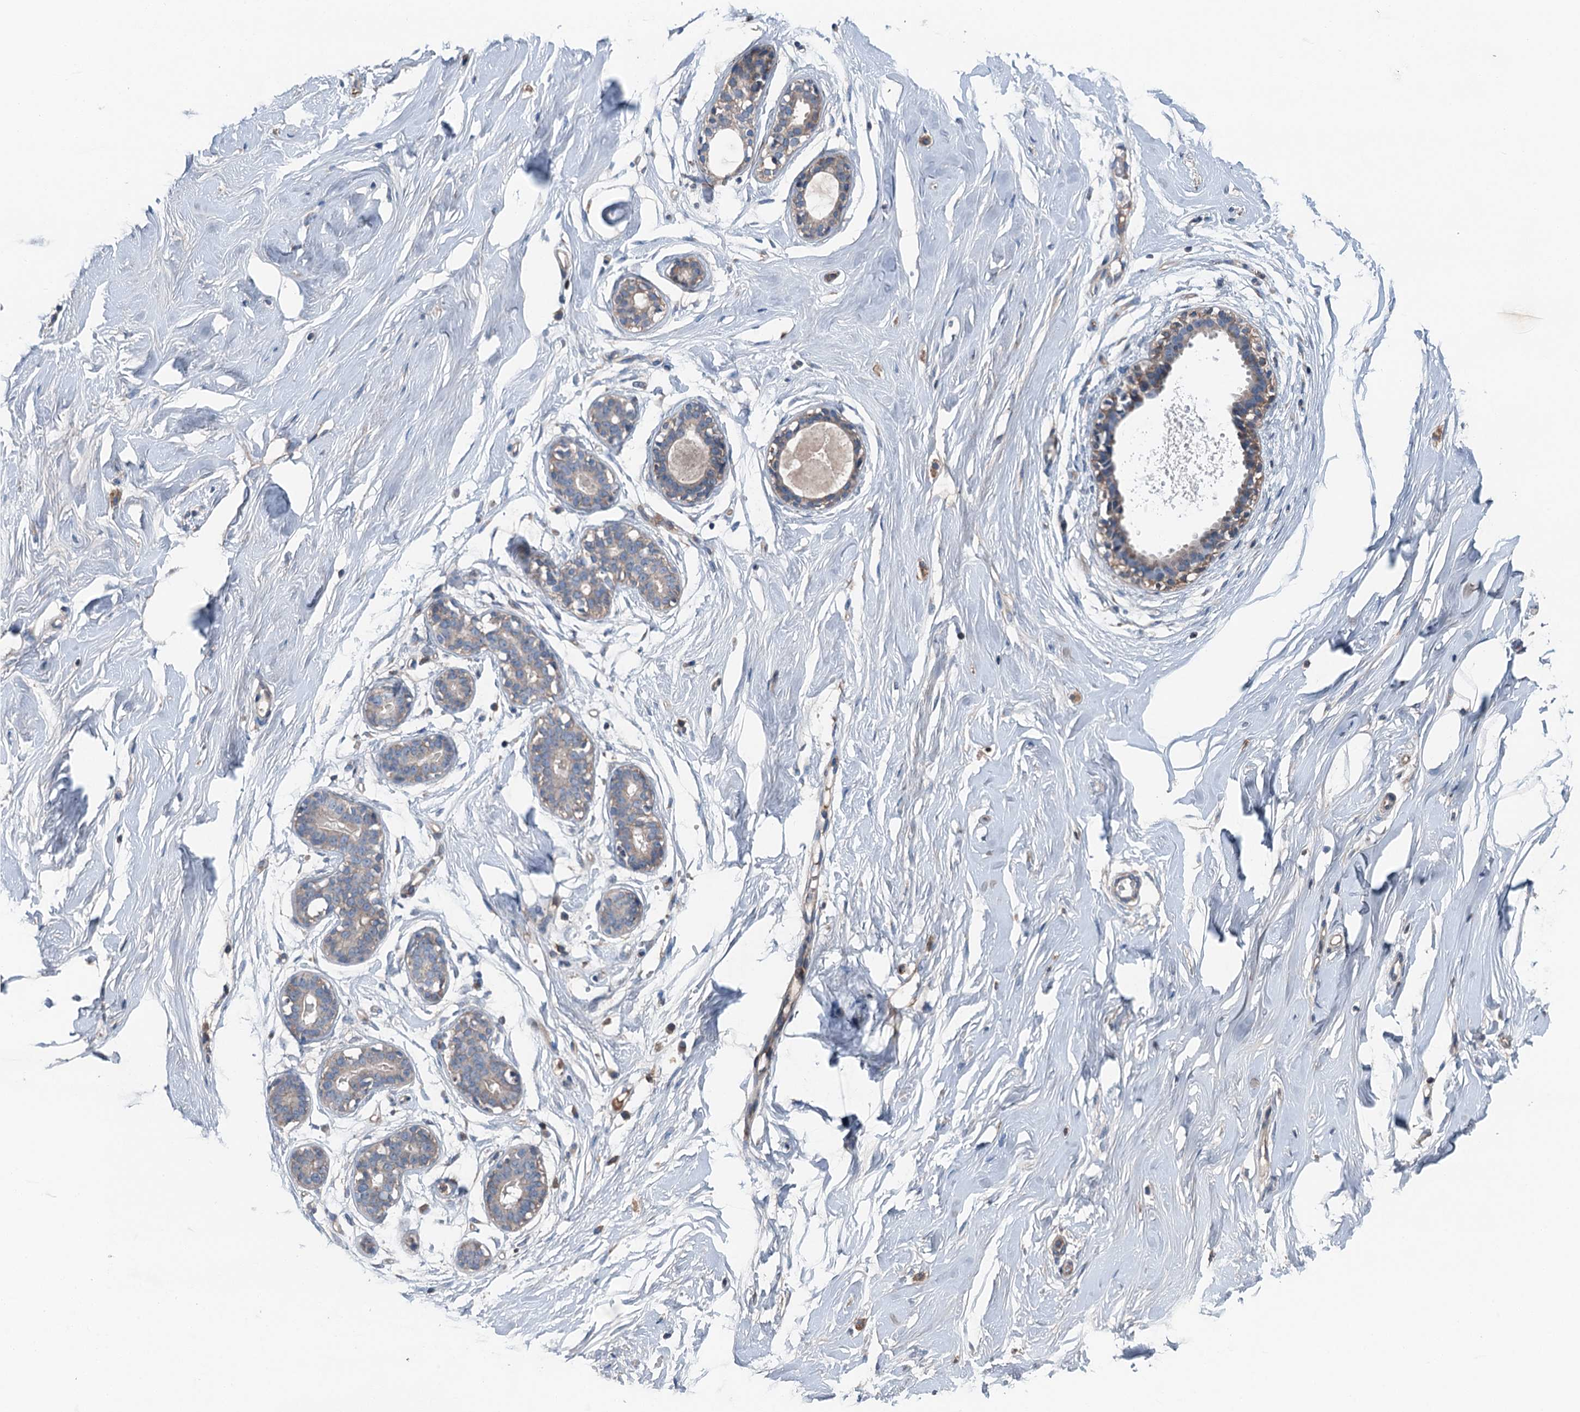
{"staining": {"intensity": "negative", "quantity": "none", "location": "none"}, "tissue": "breast", "cell_type": "Adipocytes", "image_type": "normal", "snomed": [{"axis": "morphology", "description": "Normal tissue, NOS"}, {"axis": "morphology", "description": "Adenoma, NOS"}, {"axis": "topography", "description": "Breast"}], "caption": "Immunohistochemistry (IHC) of normal breast reveals no expression in adipocytes. (Brightfield microscopy of DAB (3,3'-diaminobenzidine) IHC at high magnification).", "gene": "SLC2A10", "patient": {"sex": "female", "age": 23}}